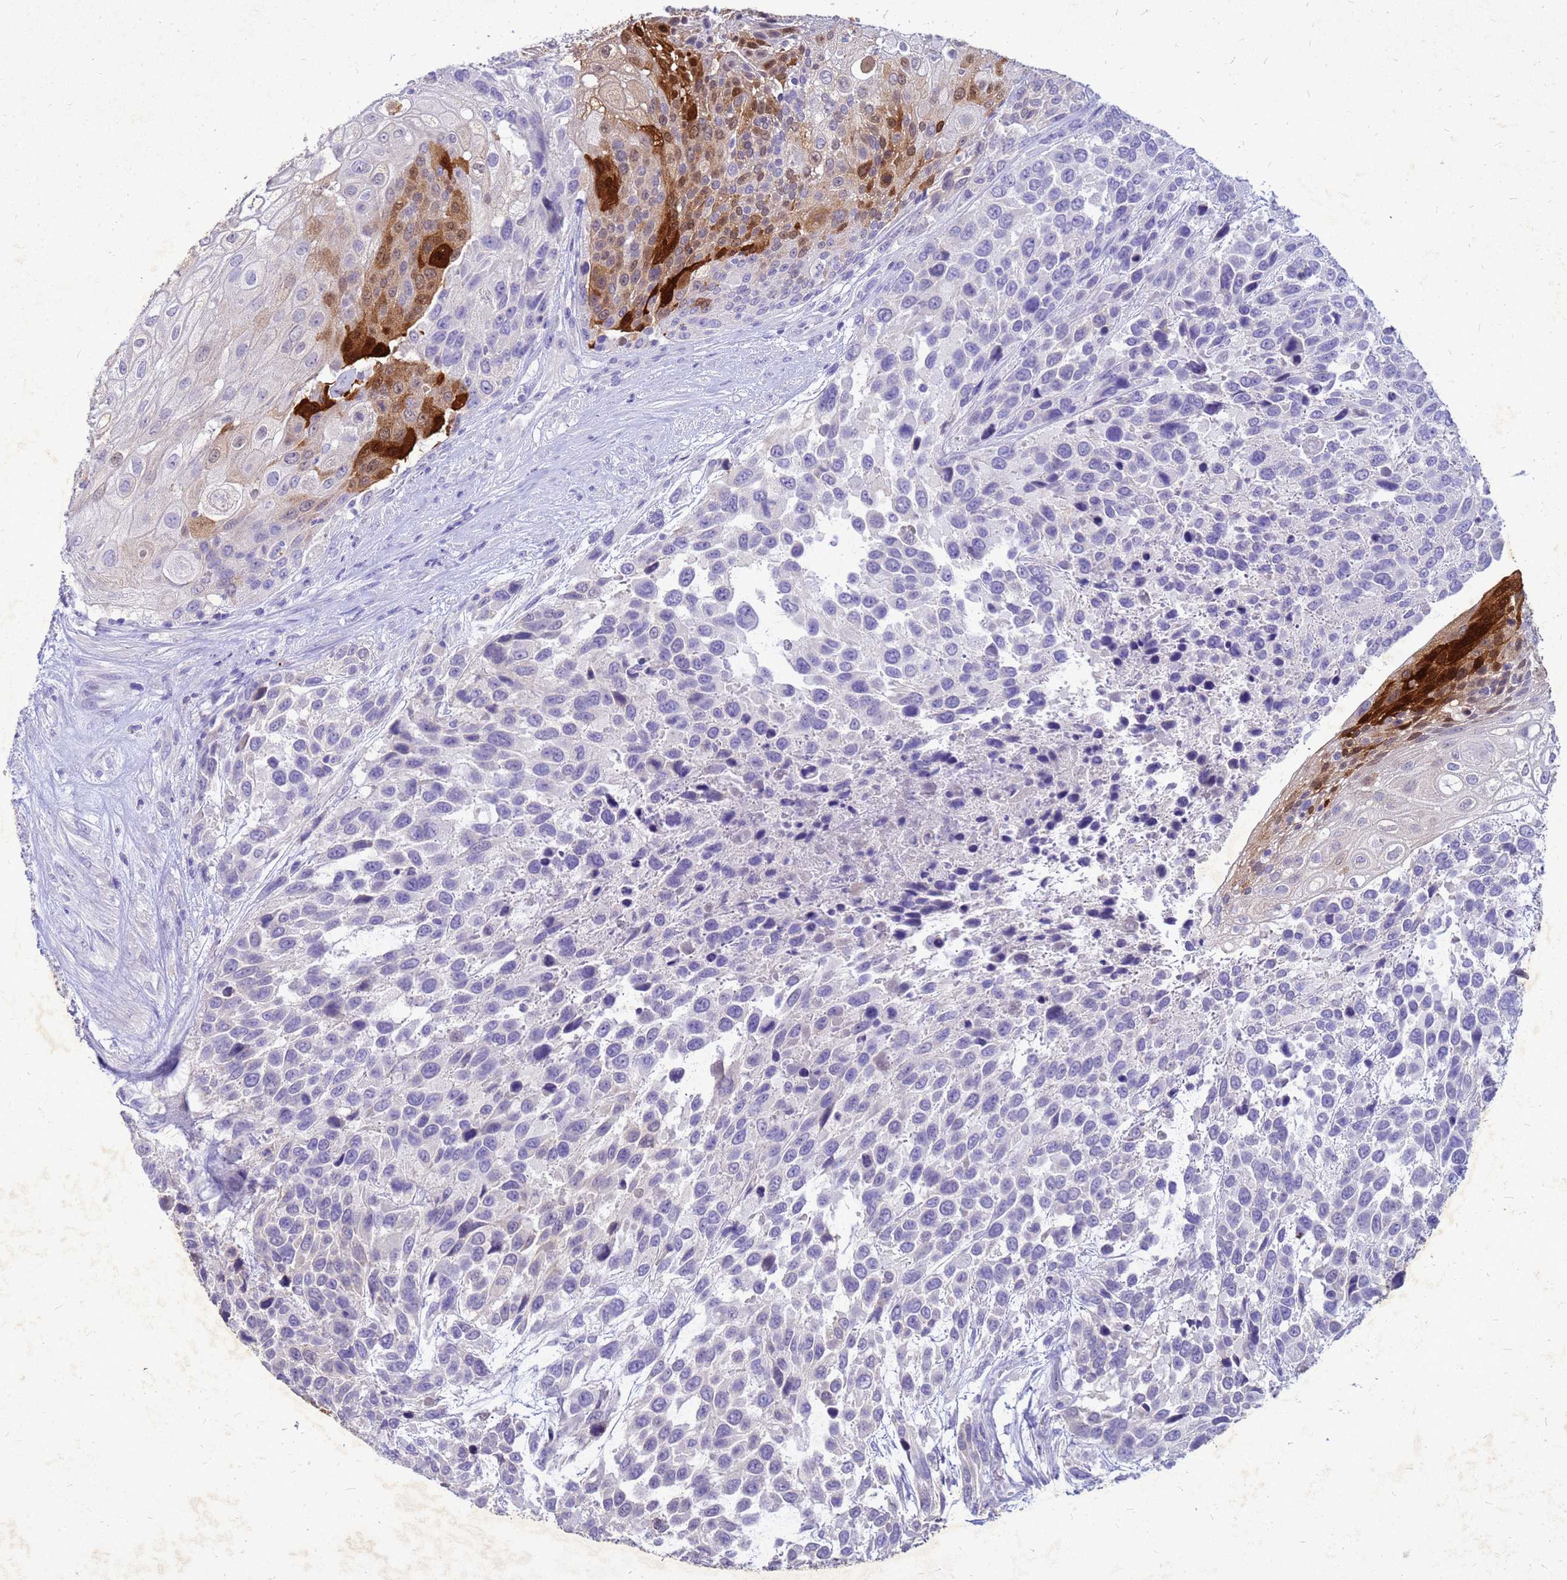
{"staining": {"intensity": "moderate", "quantity": "<25%", "location": "cytoplasmic/membranous,nuclear"}, "tissue": "urothelial cancer", "cell_type": "Tumor cells", "image_type": "cancer", "snomed": [{"axis": "morphology", "description": "Urothelial carcinoma, High grade"}, {"axis": "topography", "description": "Urinary bladder"}], "caption": "Immunohistochemical staining of human urothelial cancer reveals low levels of moderate cytoplasmic/membranous and nuclear protein expression in approximately <25% of tumor cells.", "gene": "AKR1C1", "patient": {"sex": "female", "age": 70}}